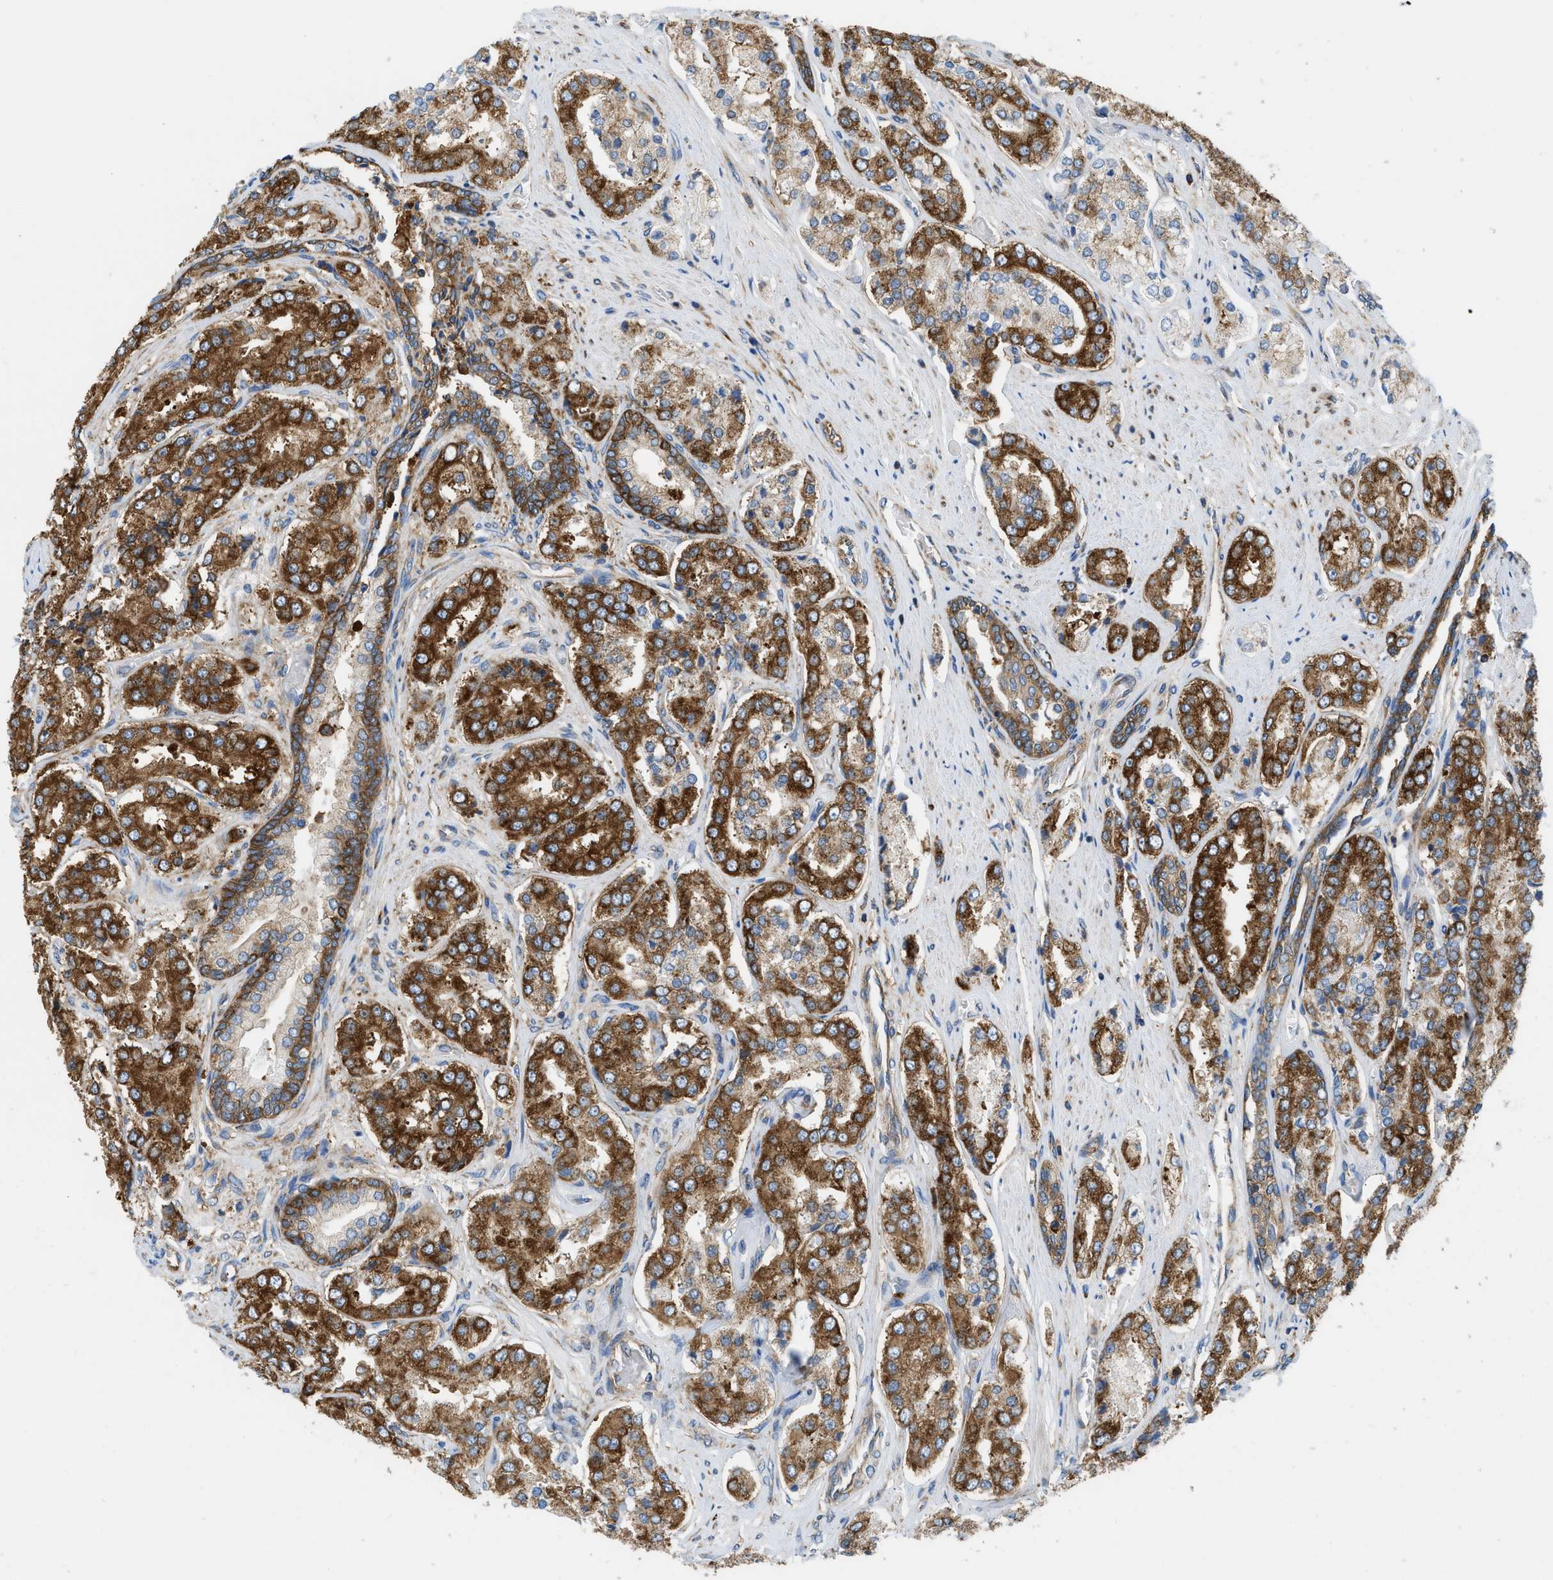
{"staining": {"intensity": "strong", "quantity": "25%-75%", "location": "cytoplasmic/membranous"}, "tissue": "prostate cancer", "cell_type": "Tumor cells", "image_type": "cancer", "snomed": [{"axis": "morphology", "description": "Adenocarcinoma, High grade"}, {"axis": "topography", "description": "Prostate"}], "caption": "Protein staining of high-grade adenocarcinoma (prostate) tissue shows strong cytoplasmic/membranous expression in about 25%-75% of tumor cells.", "gene": "GPAT4", "patient": {"sex": "male", "age": 65}}